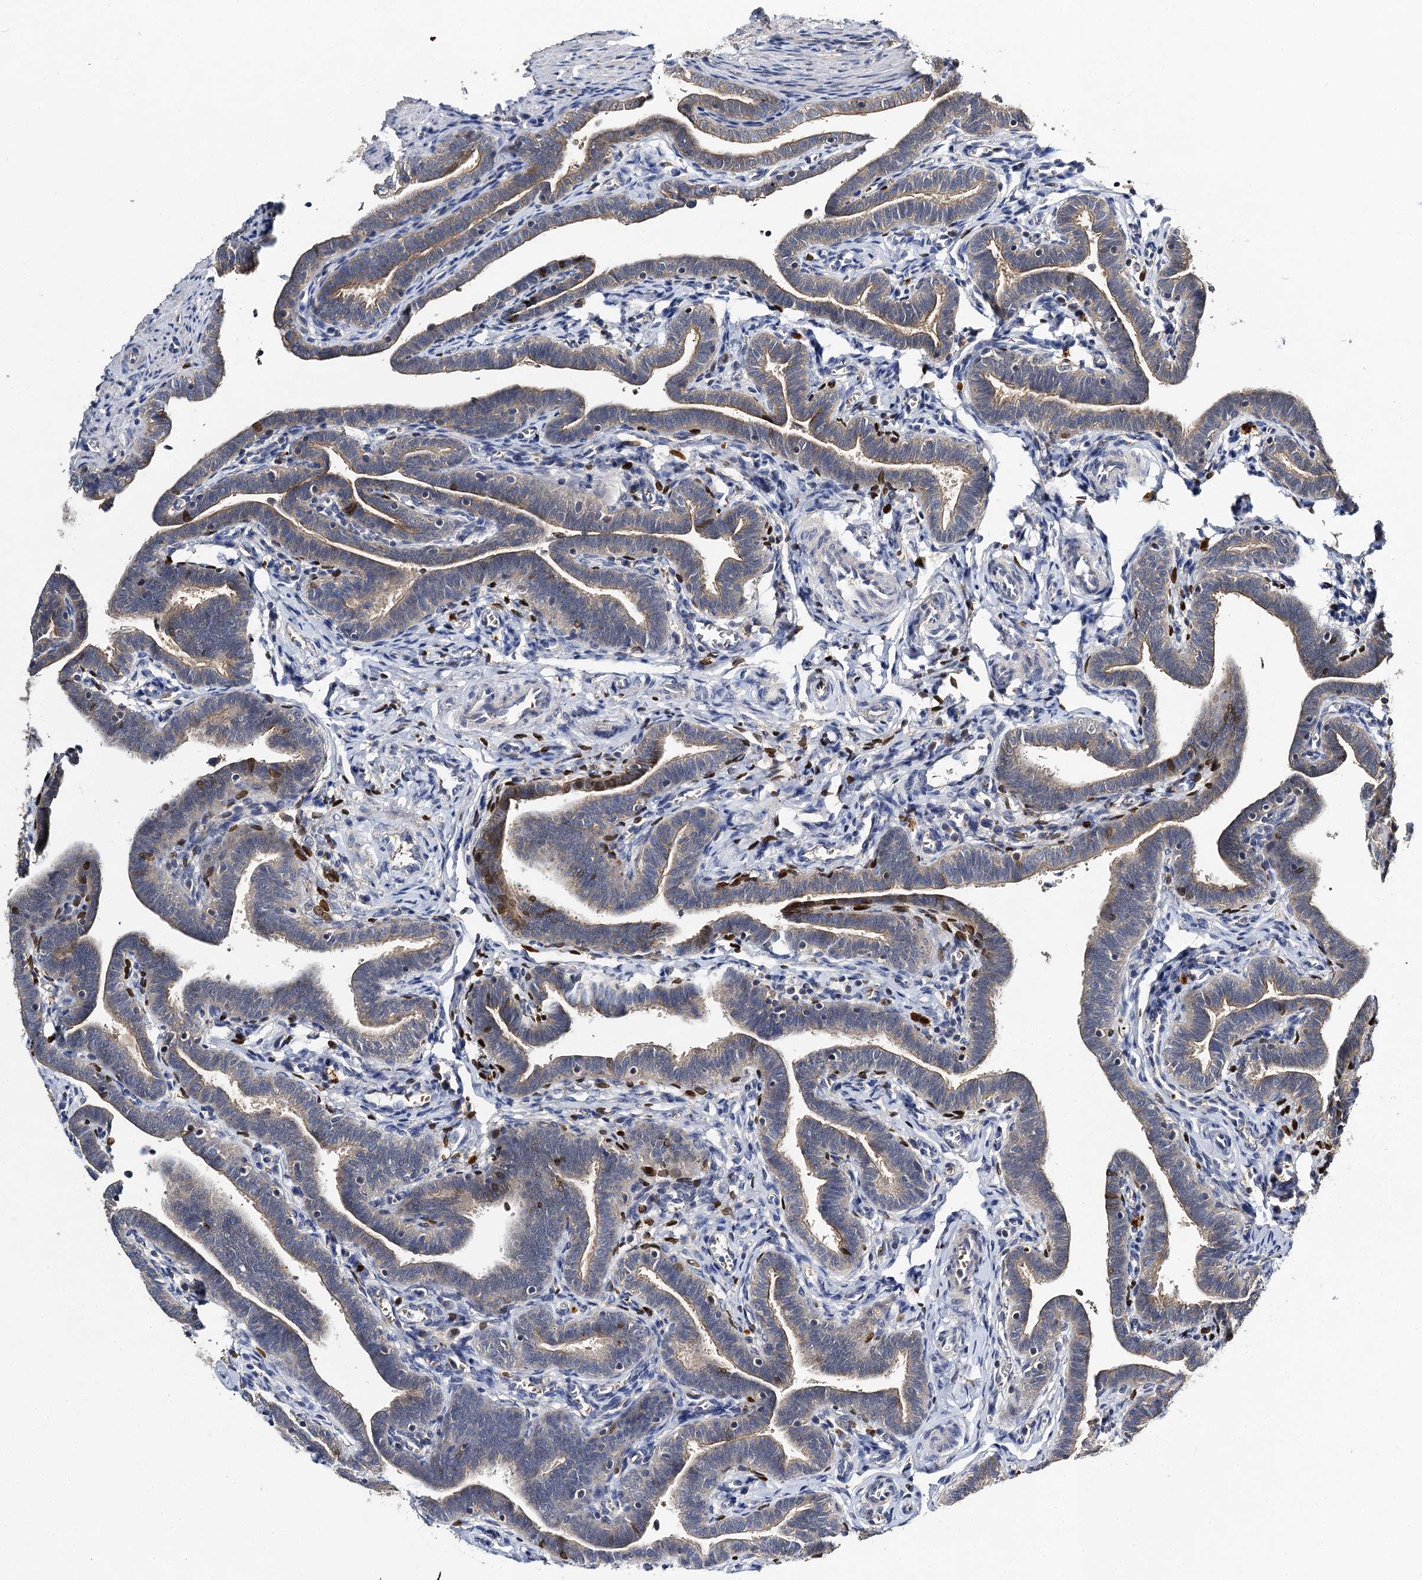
{"staining": {"intensity": "weak", "quantity": "25%-75%", "location": "cytoplasmic/membranous"}, "tissue": "fallopian tube", "cell_type": "Glandular cells", "image_type": "normal", "snomed": [{"axis": "morphology", "description": "Normal tissue, NOS"}, {"axis": "topography", "description": "Fallopian tube"}], "caption": "Protein expression analysis of benign fallopian tube reveals weak cytoplasmic/membranous expression in approximately 25%-75% of glandular cells.", "gene": "SLC11A2", "patient": {"sex": "female", "age": 36}}